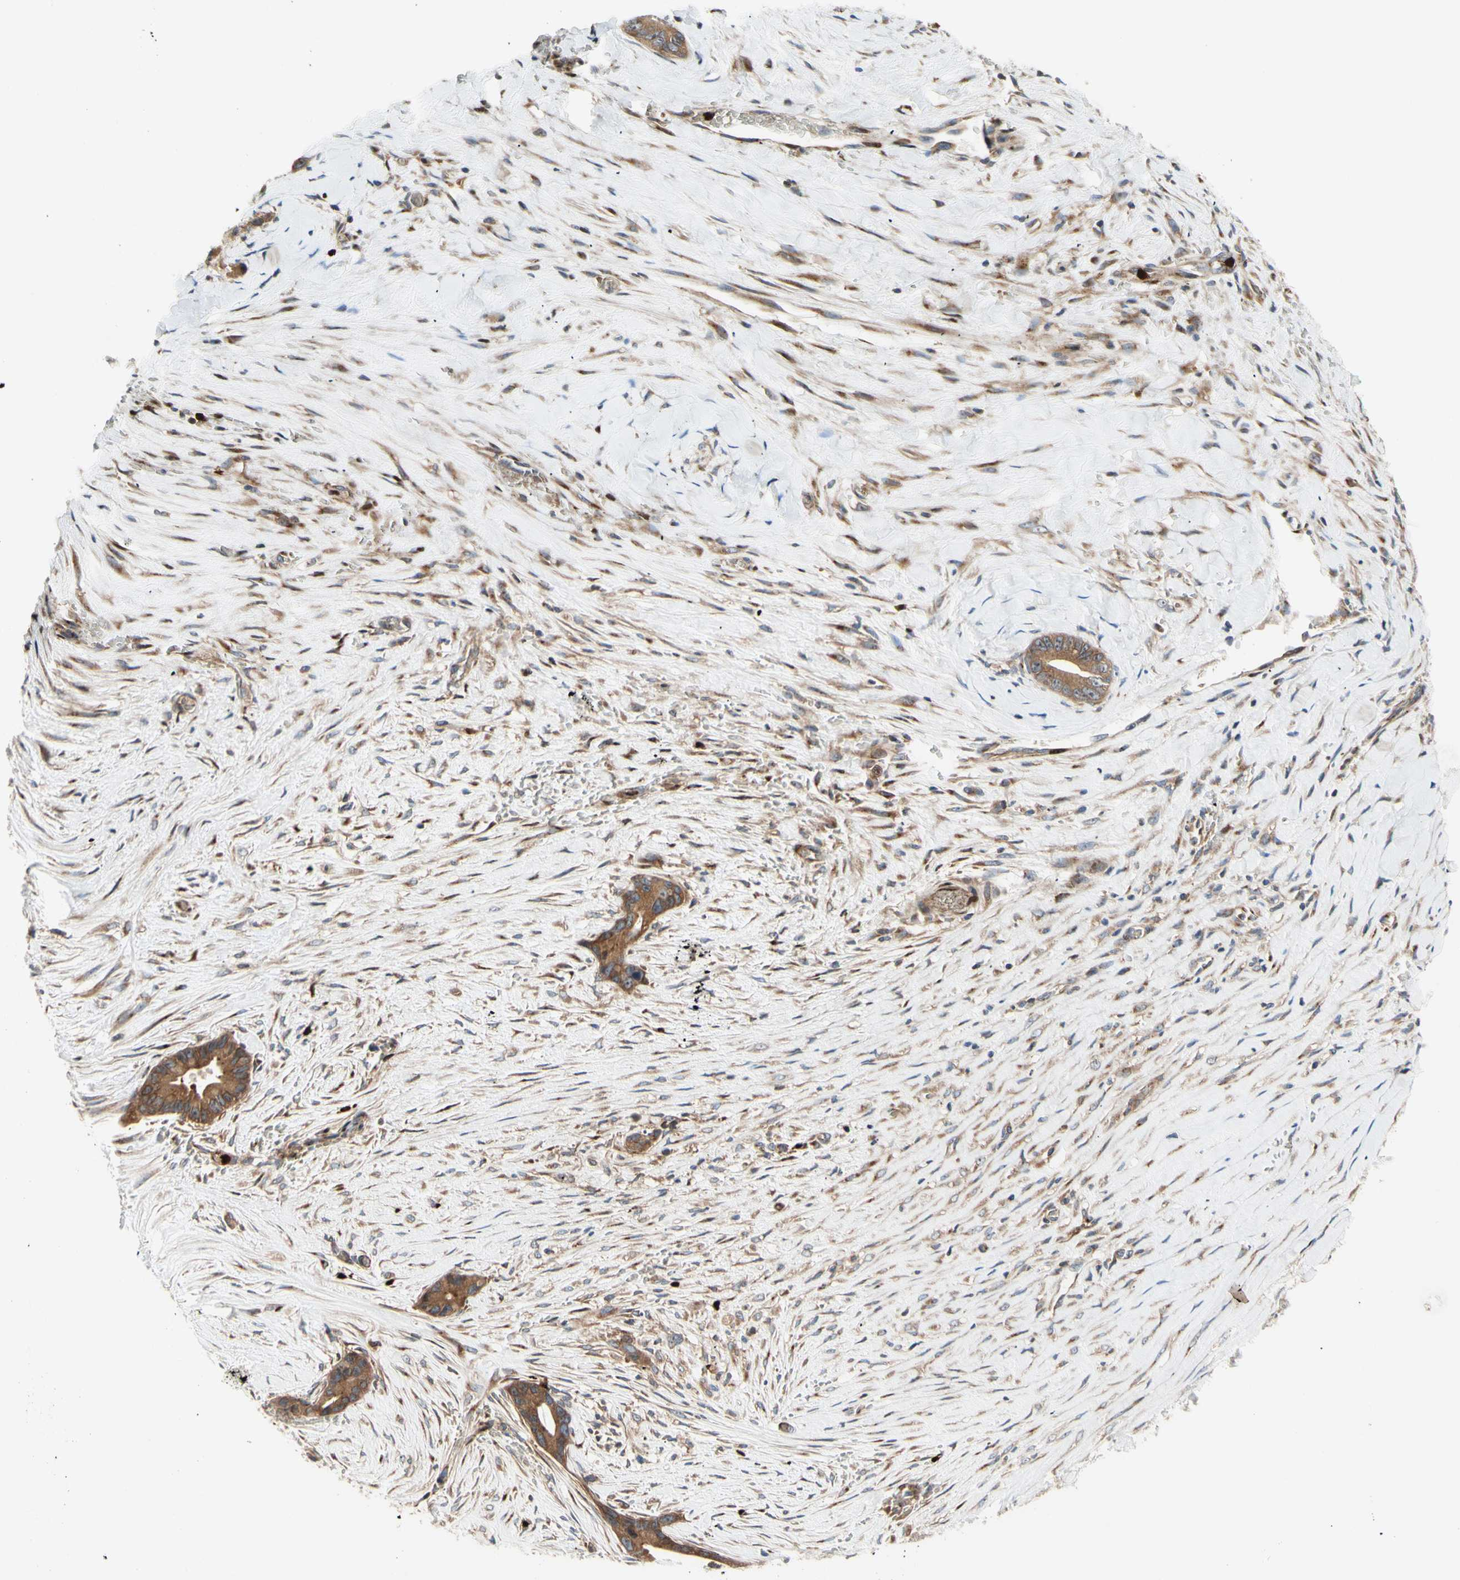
{"staining": {"intensity": "moderate", "quantity": ">75%", "location": "cytoplasmic/membranous"}, "tissue": "liver cancer", "cell_type": "Tumor cells", "image_type": "cancer", "snomed": [{"axis": "morphology", "description": "Cholangiocarcinoma"}, {"axis": "topography", "description": "Liver"}], "caption": "Cholangiocarcinoma (liver) stained with IHC reveals moderate cytoplasmic/membranous positivity in about >75% of tumor cells.", "gene": "USP9X", "patient": {"sex": "female", "age": 55}}